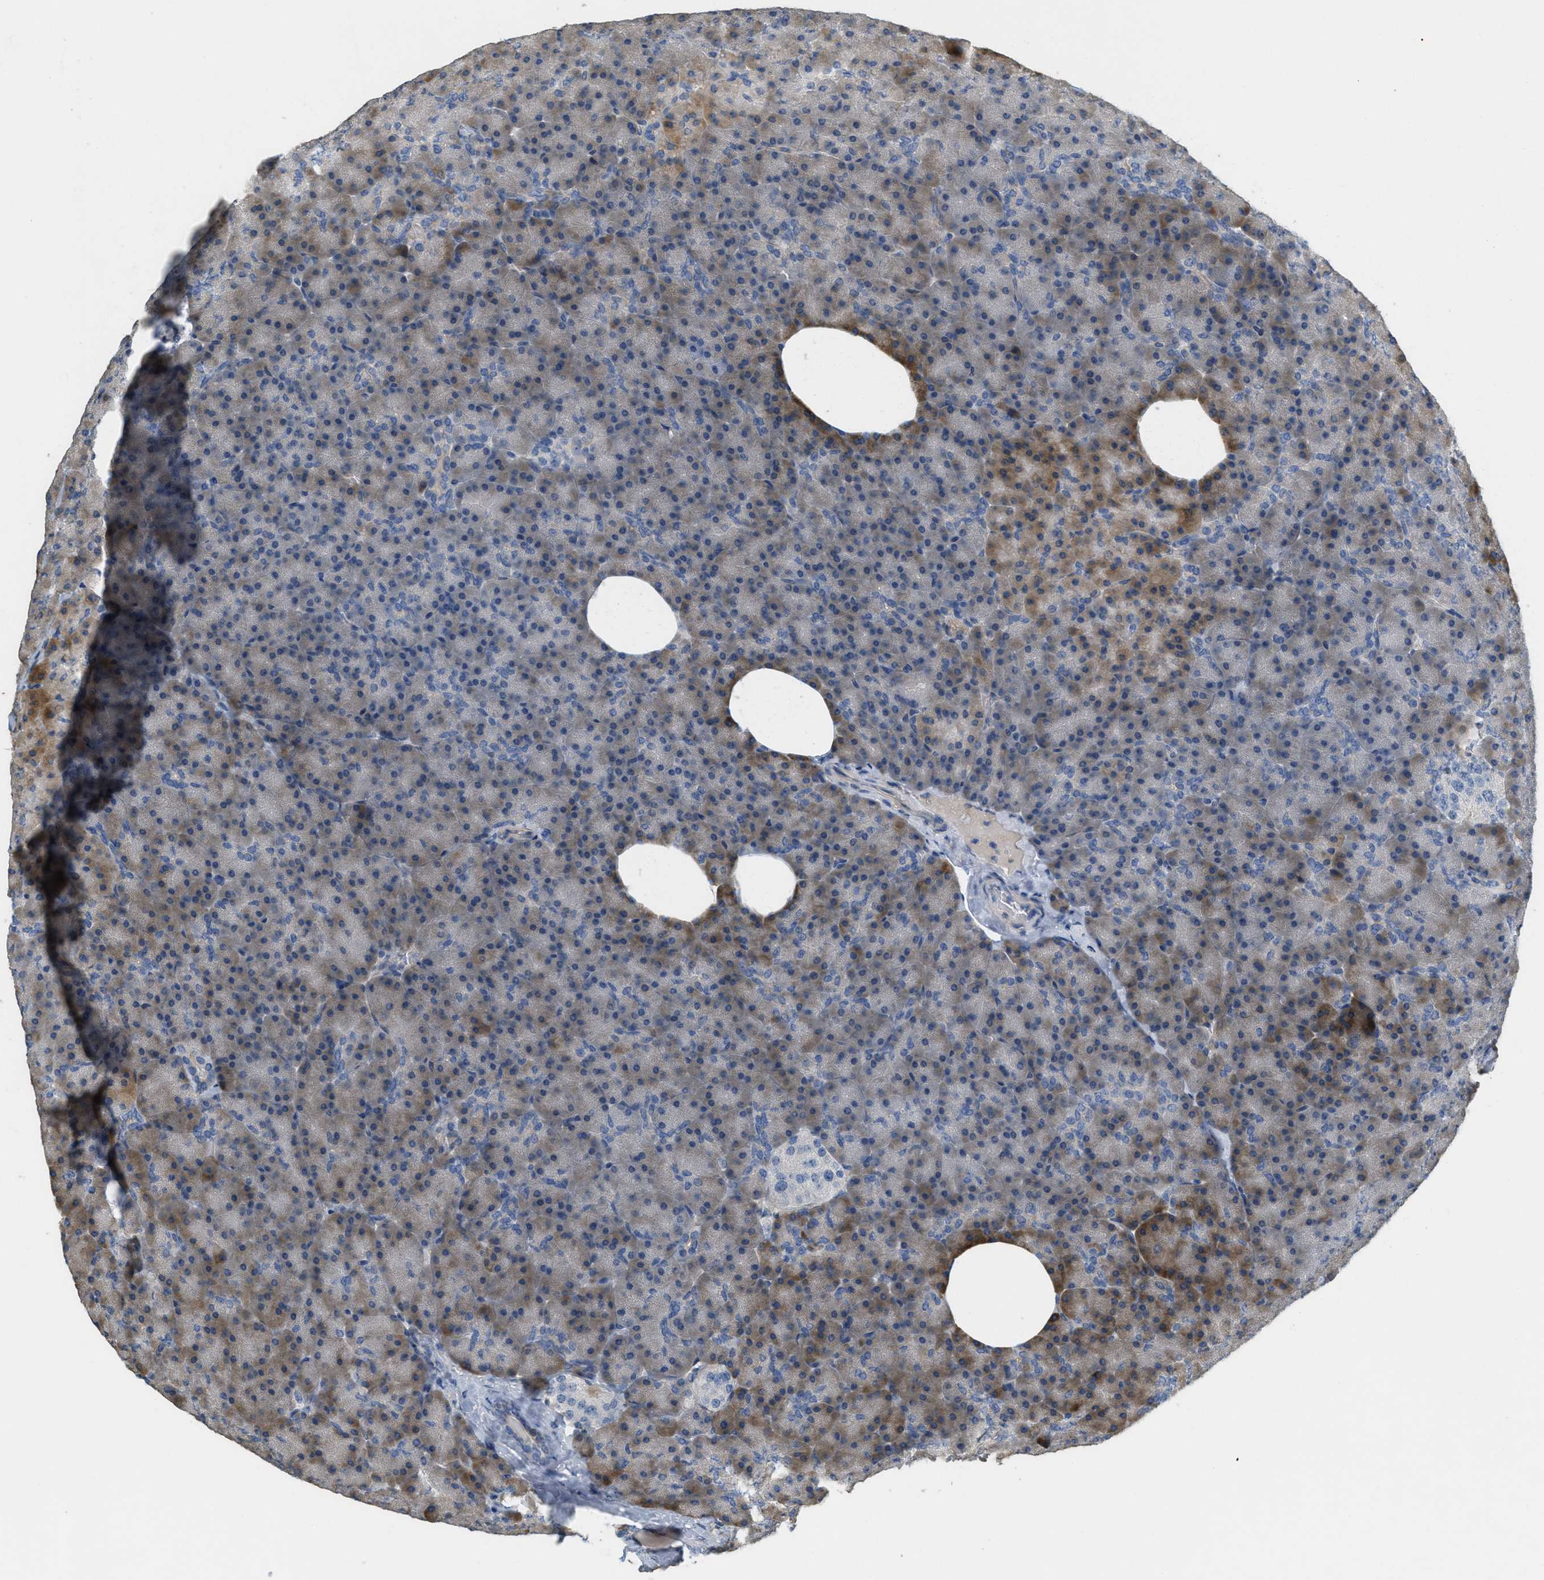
{"staining": {"intensity": "weak", "quantity": "<25%", "location": "cytoplasmic/membranous"}, "tissue": "pancreas", "cell_type": "Exocrine glandular cells", "image_type": "normal", "snomed": [{"axis": "morphology", "description": "Normal tissue, NOS"}, {"axis": "topography", "description": "Pancreas"}], "caption": "IHC micrograph of unremarkable pancreas stained for a protein (brown), which shows no staining in exocrine glandular cells.", "gene": "ADCY5", "patient": {"sex": "female", "age": 35}}